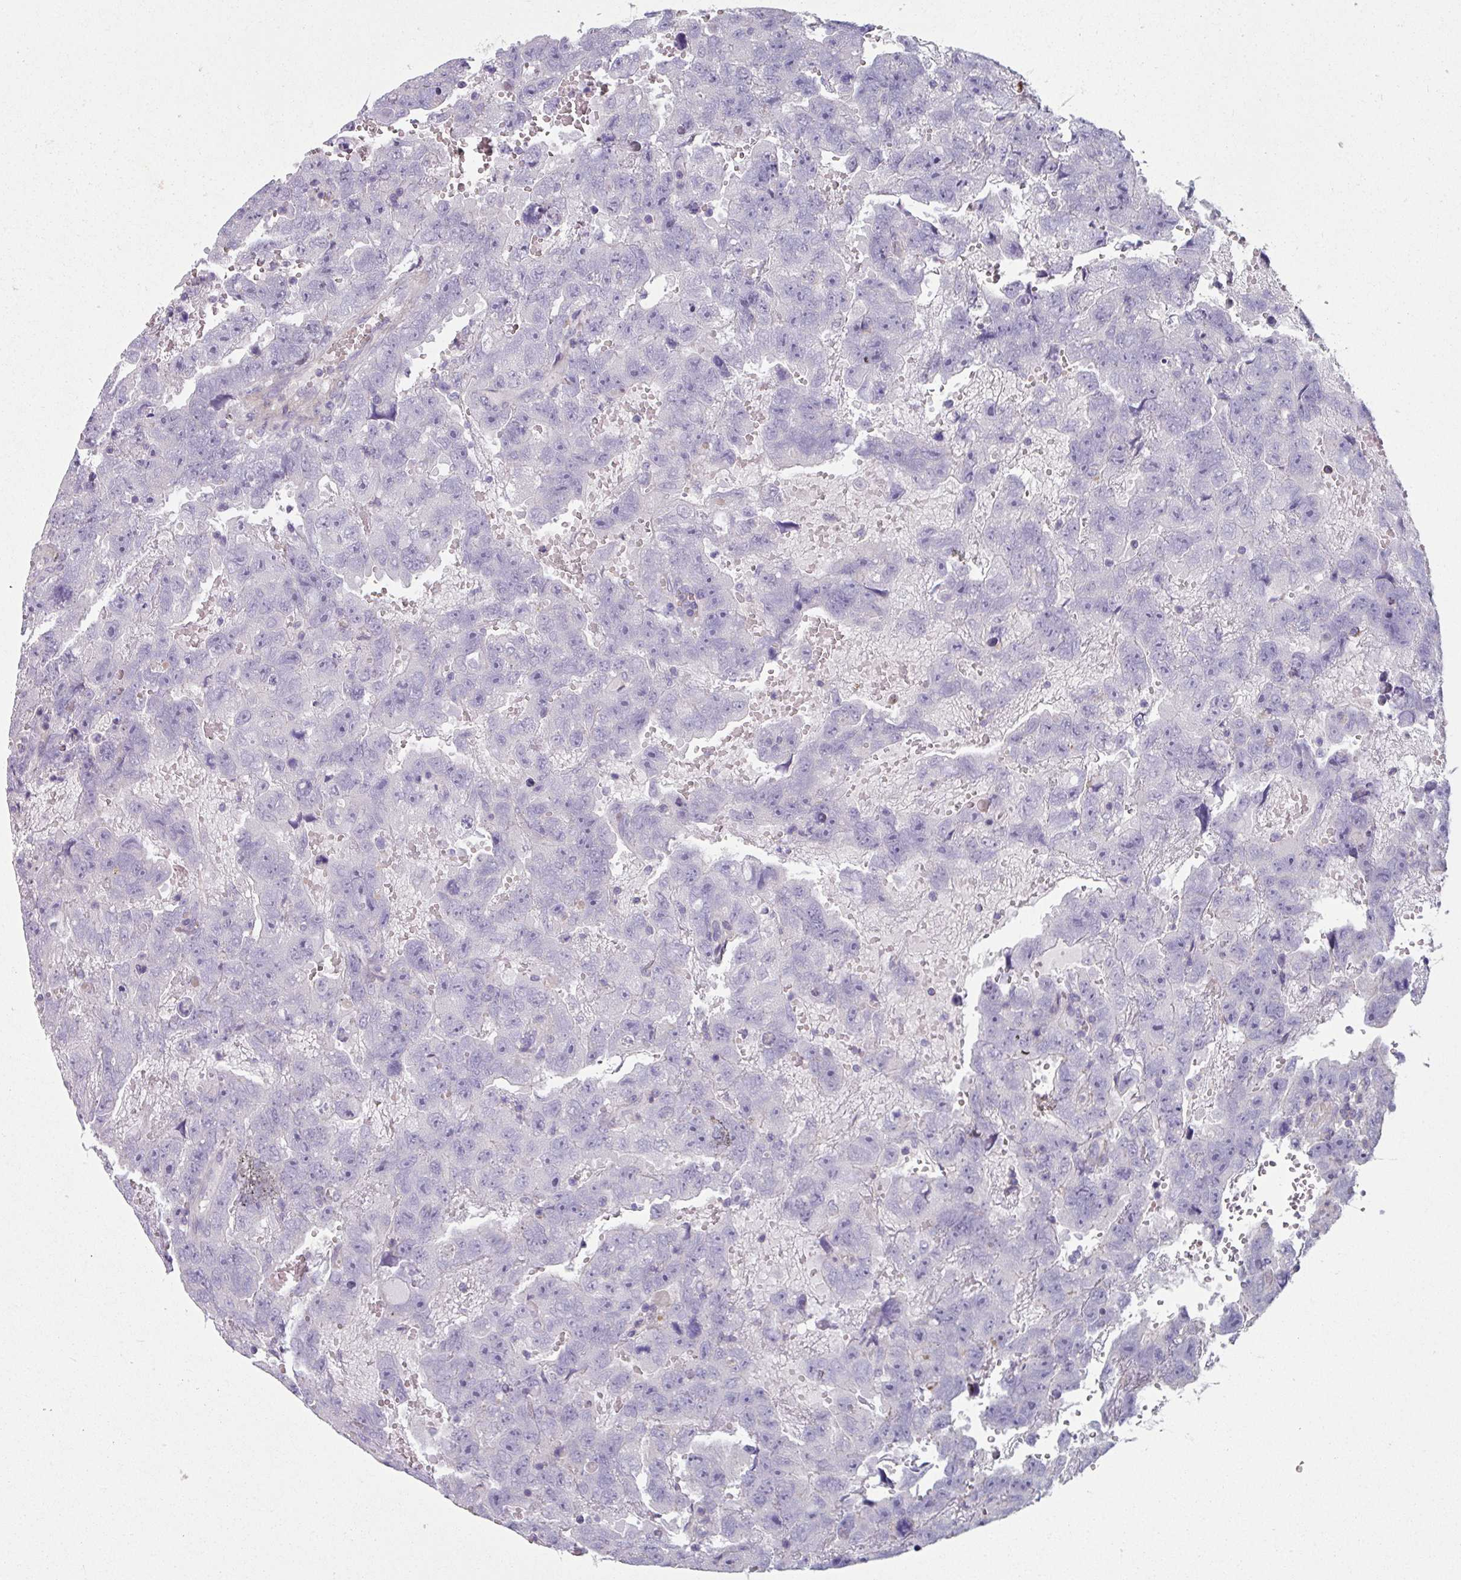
{"staining": {"intensity": "negative", "quantity": "none", "location": "none"}, "tissue": "testis cancer", "cell_type": "Tumor cells", "image_type": "cancer", "snomed": [{"axis": "morphology", "description": "Carcinoma, Embryonal, NOS"}, {"axis": "topography", "description": "Testis"}], "caption": "Testis cancer stained for a protein using immunohistochemistry shows no positivity tumor cells.", "gene": "TMEM132A", "patient": {"sex": "male", "age": 45}}